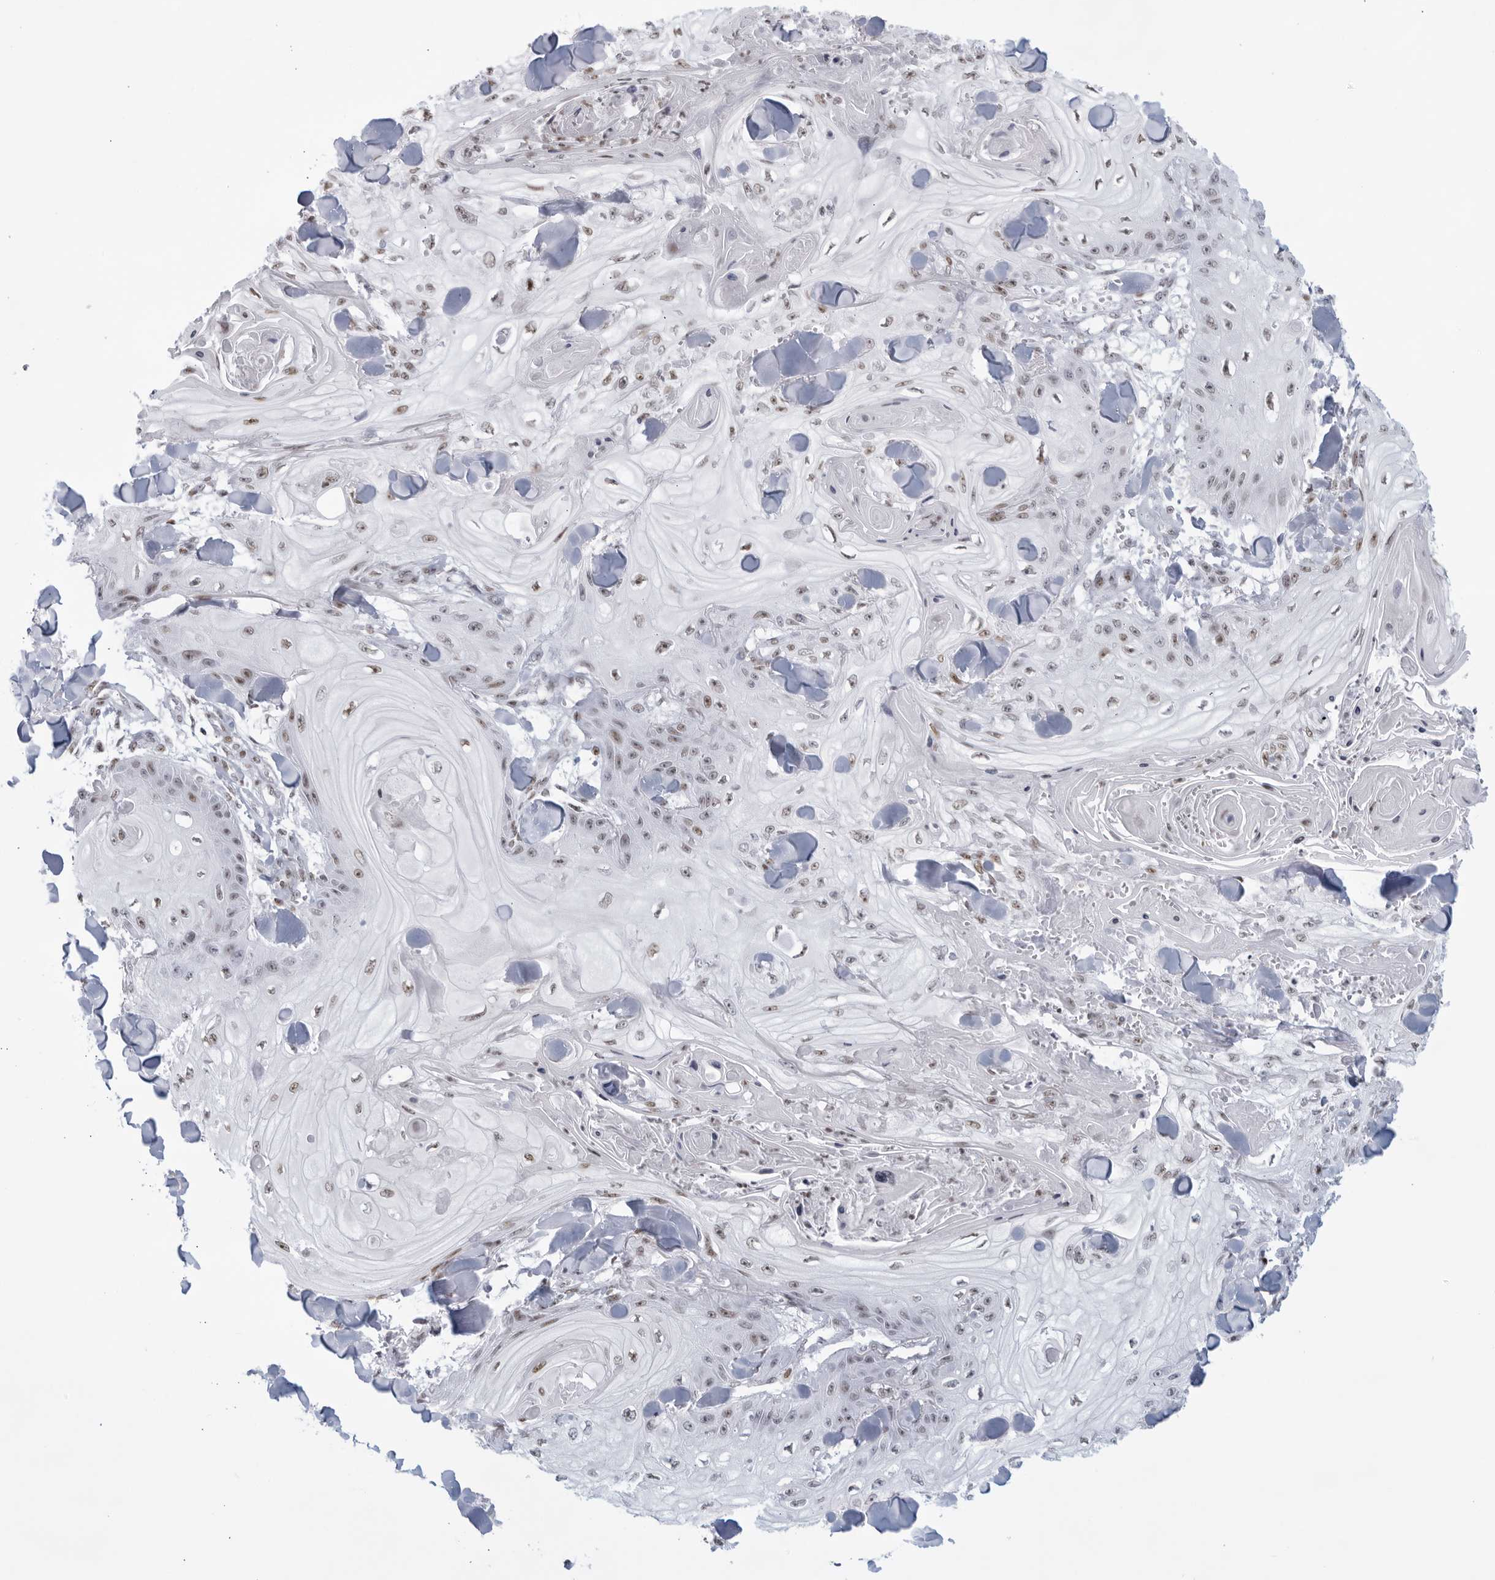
{"staining": {"intensity": "moderate", "quantity": "<25%", "location": "nuclear"}, "tissue": "skin cancer", "cell_type": "Tumor cells", "image_type": "cancer", "snomed": [{"axis": "morphology", "description": "Squamous cell carcinoma, NOS"}, {"axis": "topography", "description": "Skin"}], "caption": "Squamous cell carcinoma (skin) stained for a protein demonstrates moderate nuclear positivity in tumor cells. (IHC, brightfield microscopy, high magnification).", "gene": "HP1BP3", "patient": {"sex": "male", "age": 74}}